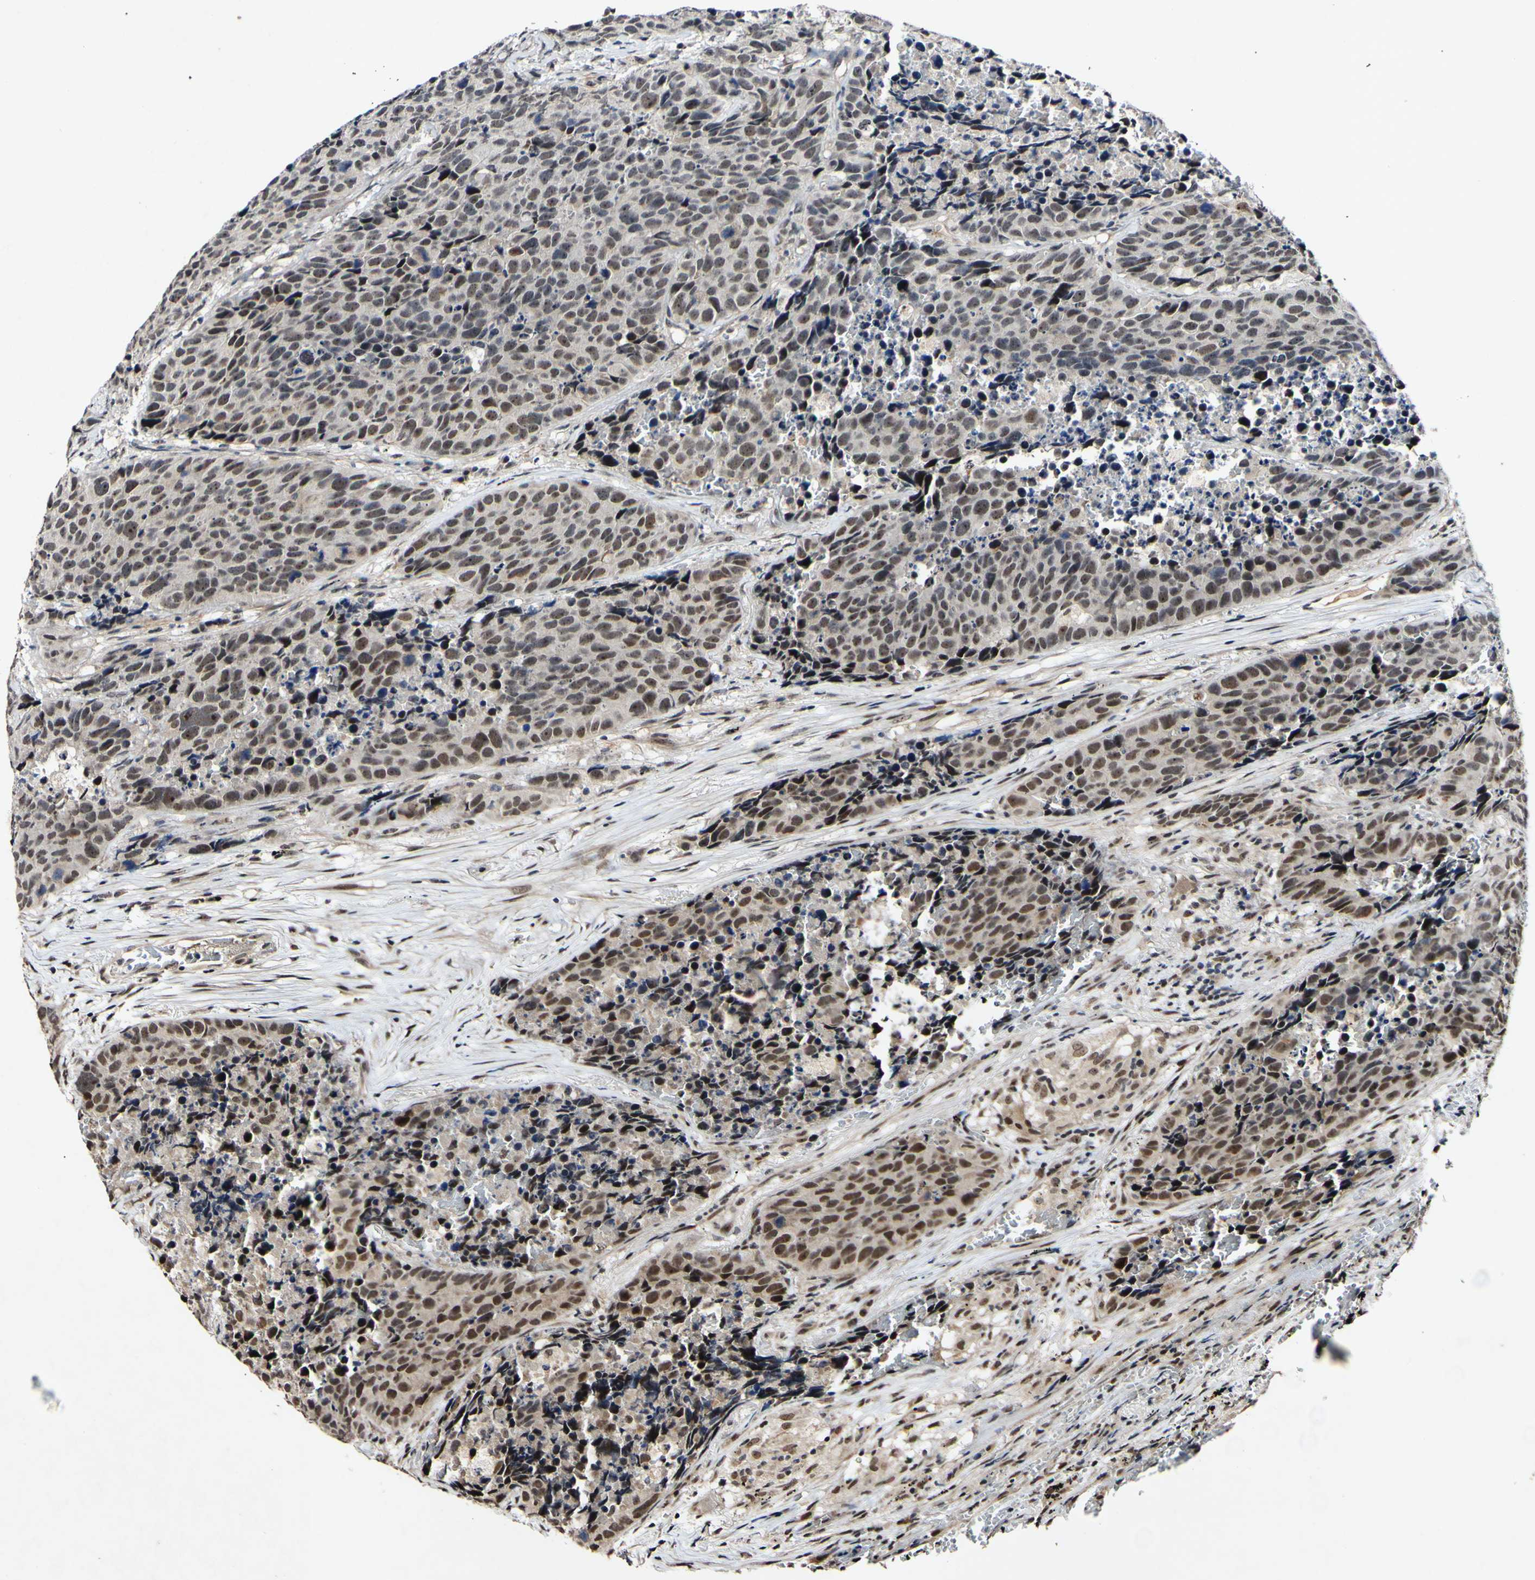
{"staining": {"intensity": "strong", "quantity": ">75%", "location": "nuclear"}, "tissue": "carcinoid", "cell_type": "Tumor cells", "image_type": "cancer", "snomed": [{"axis": "morphology", "description": "Carcinoid, malignant, NOS"}, {"axis": "topography", "description": "Lung"}], "caption": "Carcinoid (malignant) stained with DAB (3,3'-diaminobenzidine) immunohistochemistry reveals high levels of strong nuclear expression in approximately >75% of tumor cells.", "gene": "POLR2F", "patient": {"sex": "male", "age": 60}}